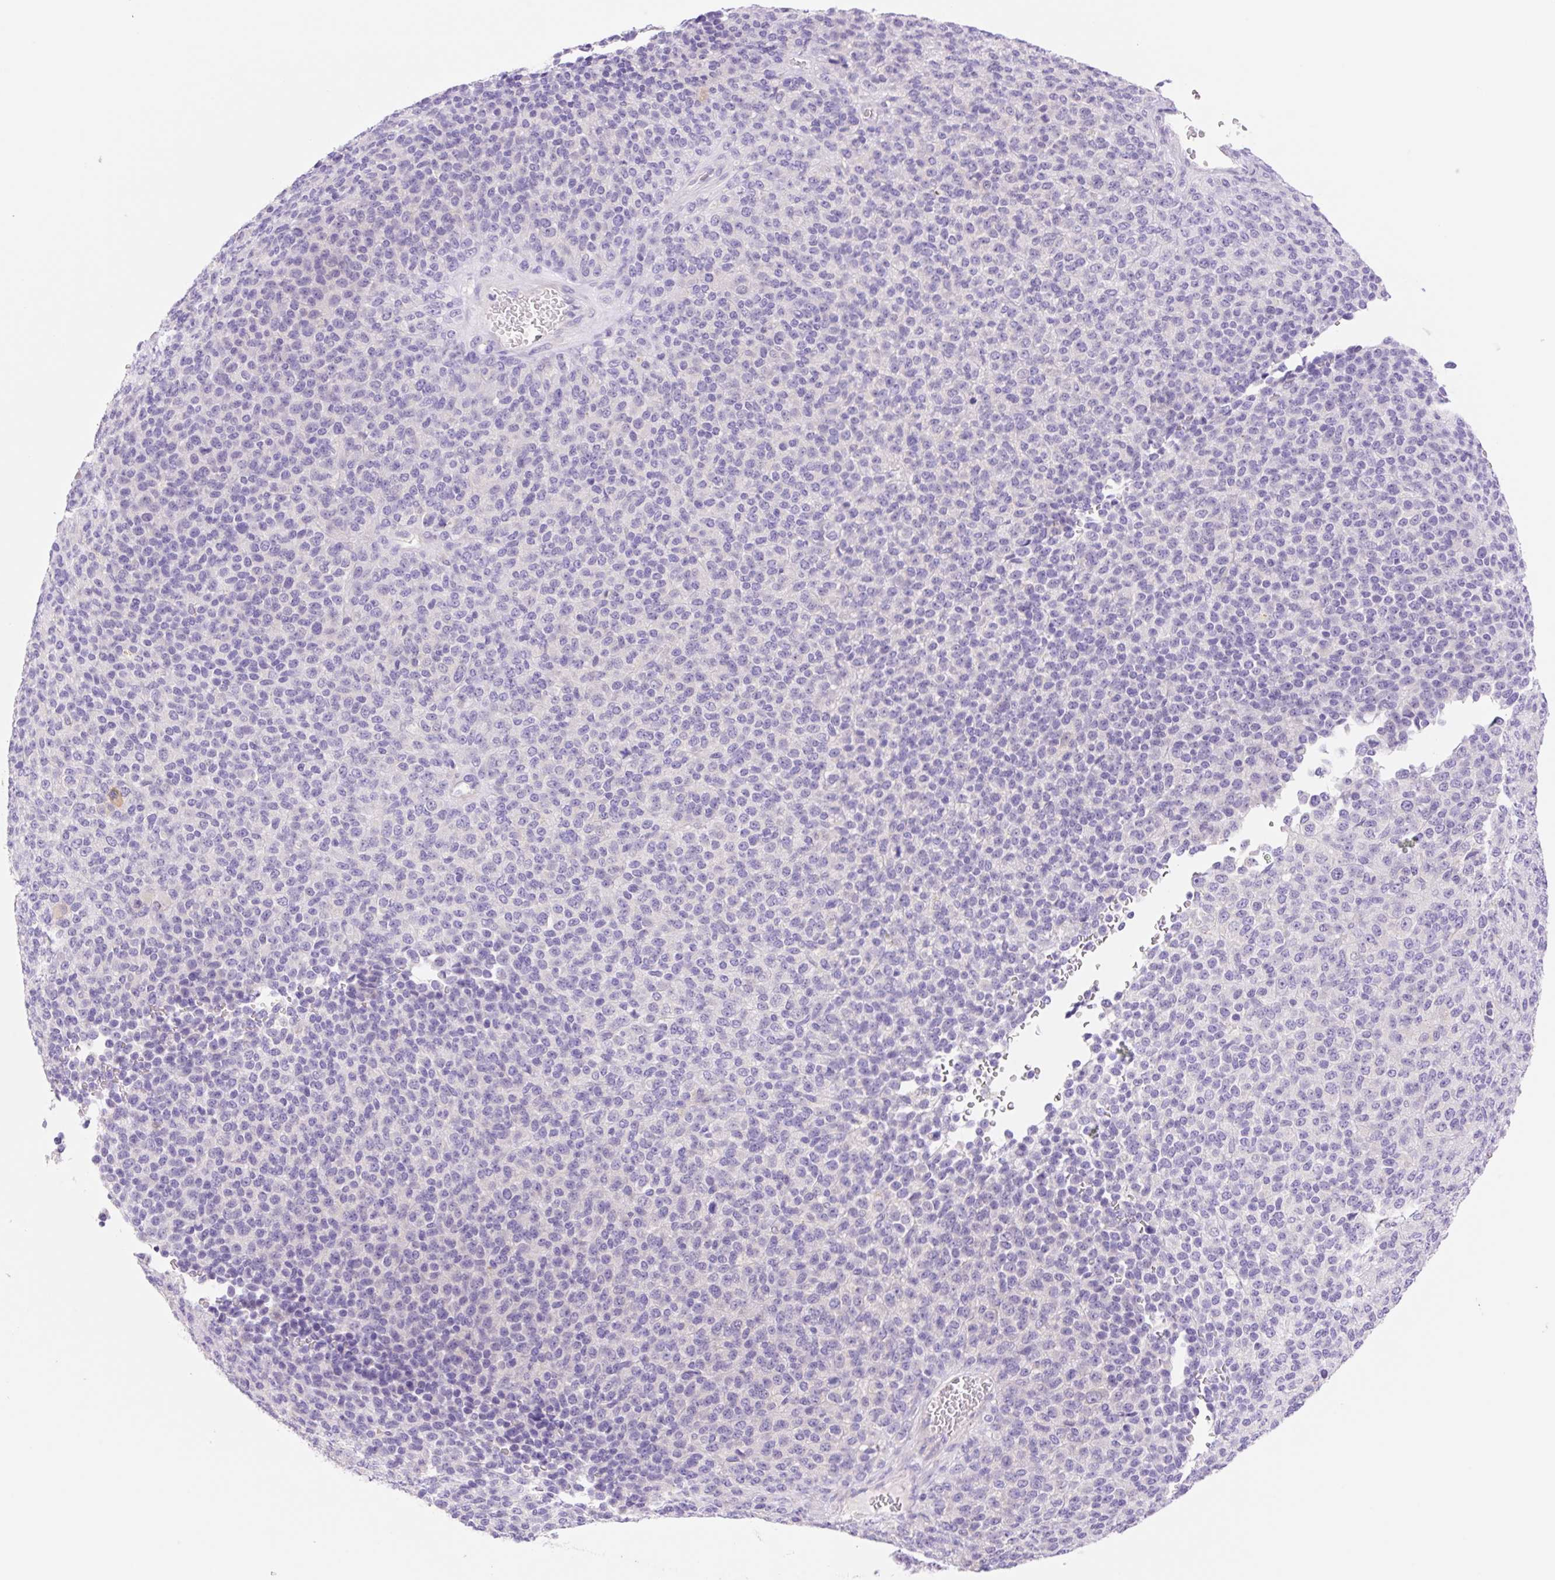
{"staining": {"intensity": "negative", "quantity": "none", "location": "none"}, "tissue": "melanoma", "cell_type": "Tumor cells", "image_type": "cancer", "snomed": [{"axis": "morphology", "description": "Malignant melanoma, Metastatic site"}, {"axis": "topography", "description": "Brain"}], "caption": "This is a image of immunohistochemistry staining of melanoma, which shows no staining in tumor cells. The staining was performed using DAB (3,3'-diaminobenzidine) to visualize the protein expression in brown, while the nuclei were stained in blue with hematoxylin (Magnification: 20x).", "gene": "DENND5A", "patient": {"sex": "female", "age": 56}}